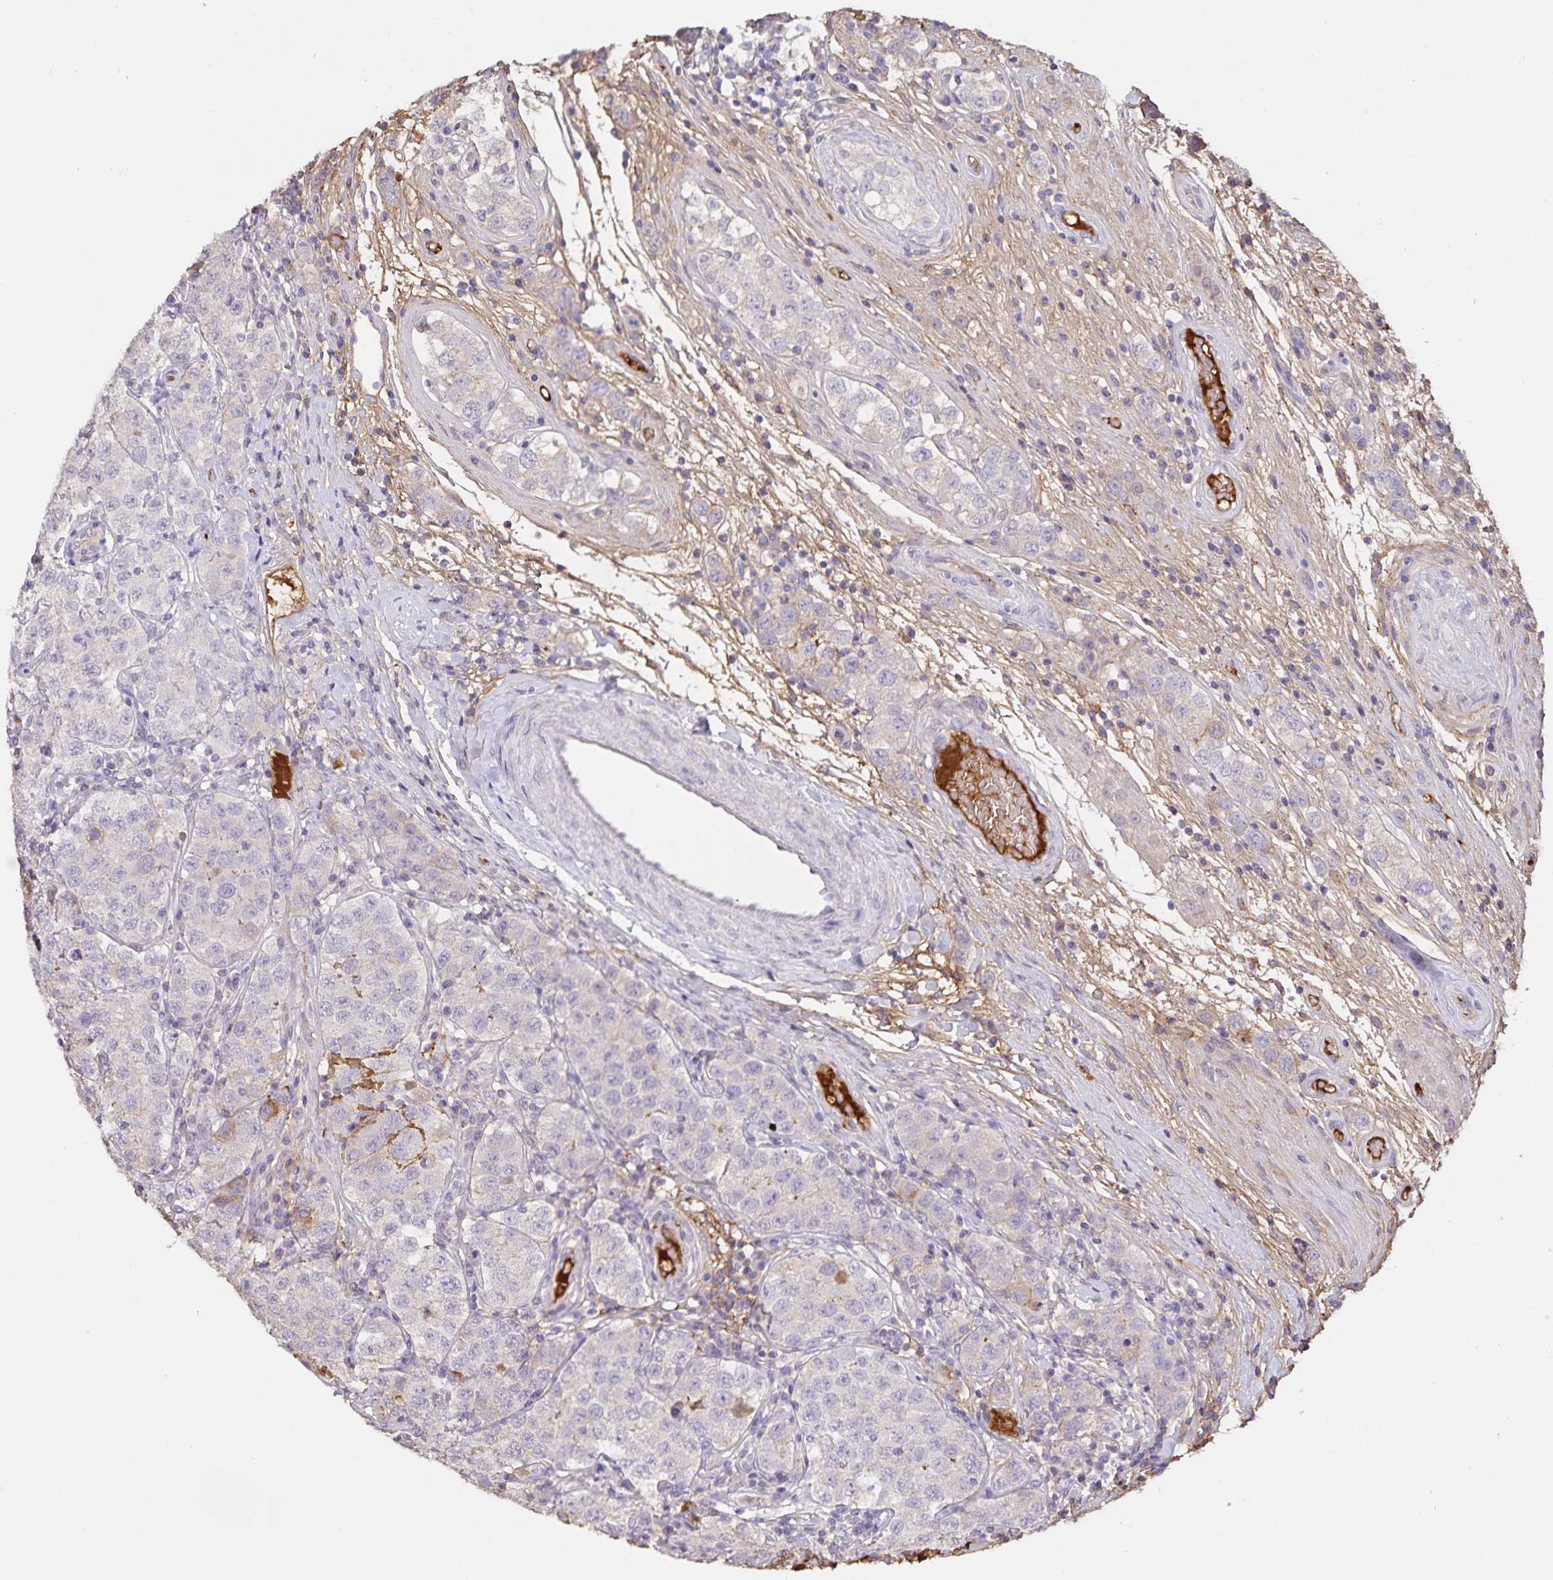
{"staining": {"intensity": "negative", "quantity": "none", "location": "none"}, "tissue": "testis cancer", "cell_type": "Tumor cells", "image_type": "cancer", "snomed": [{"axis": "morphology", "description": "Seminoma, NOS"}, {"axis": "topography", "description": "Testis"}], "caption": "A high-resolution histopathology image shows immunohistochemistry staining of testis cancer, which displays no significant staining in tumor cells.", "gene": "FGG", "patient": {"sex": "male", "age": 34}}